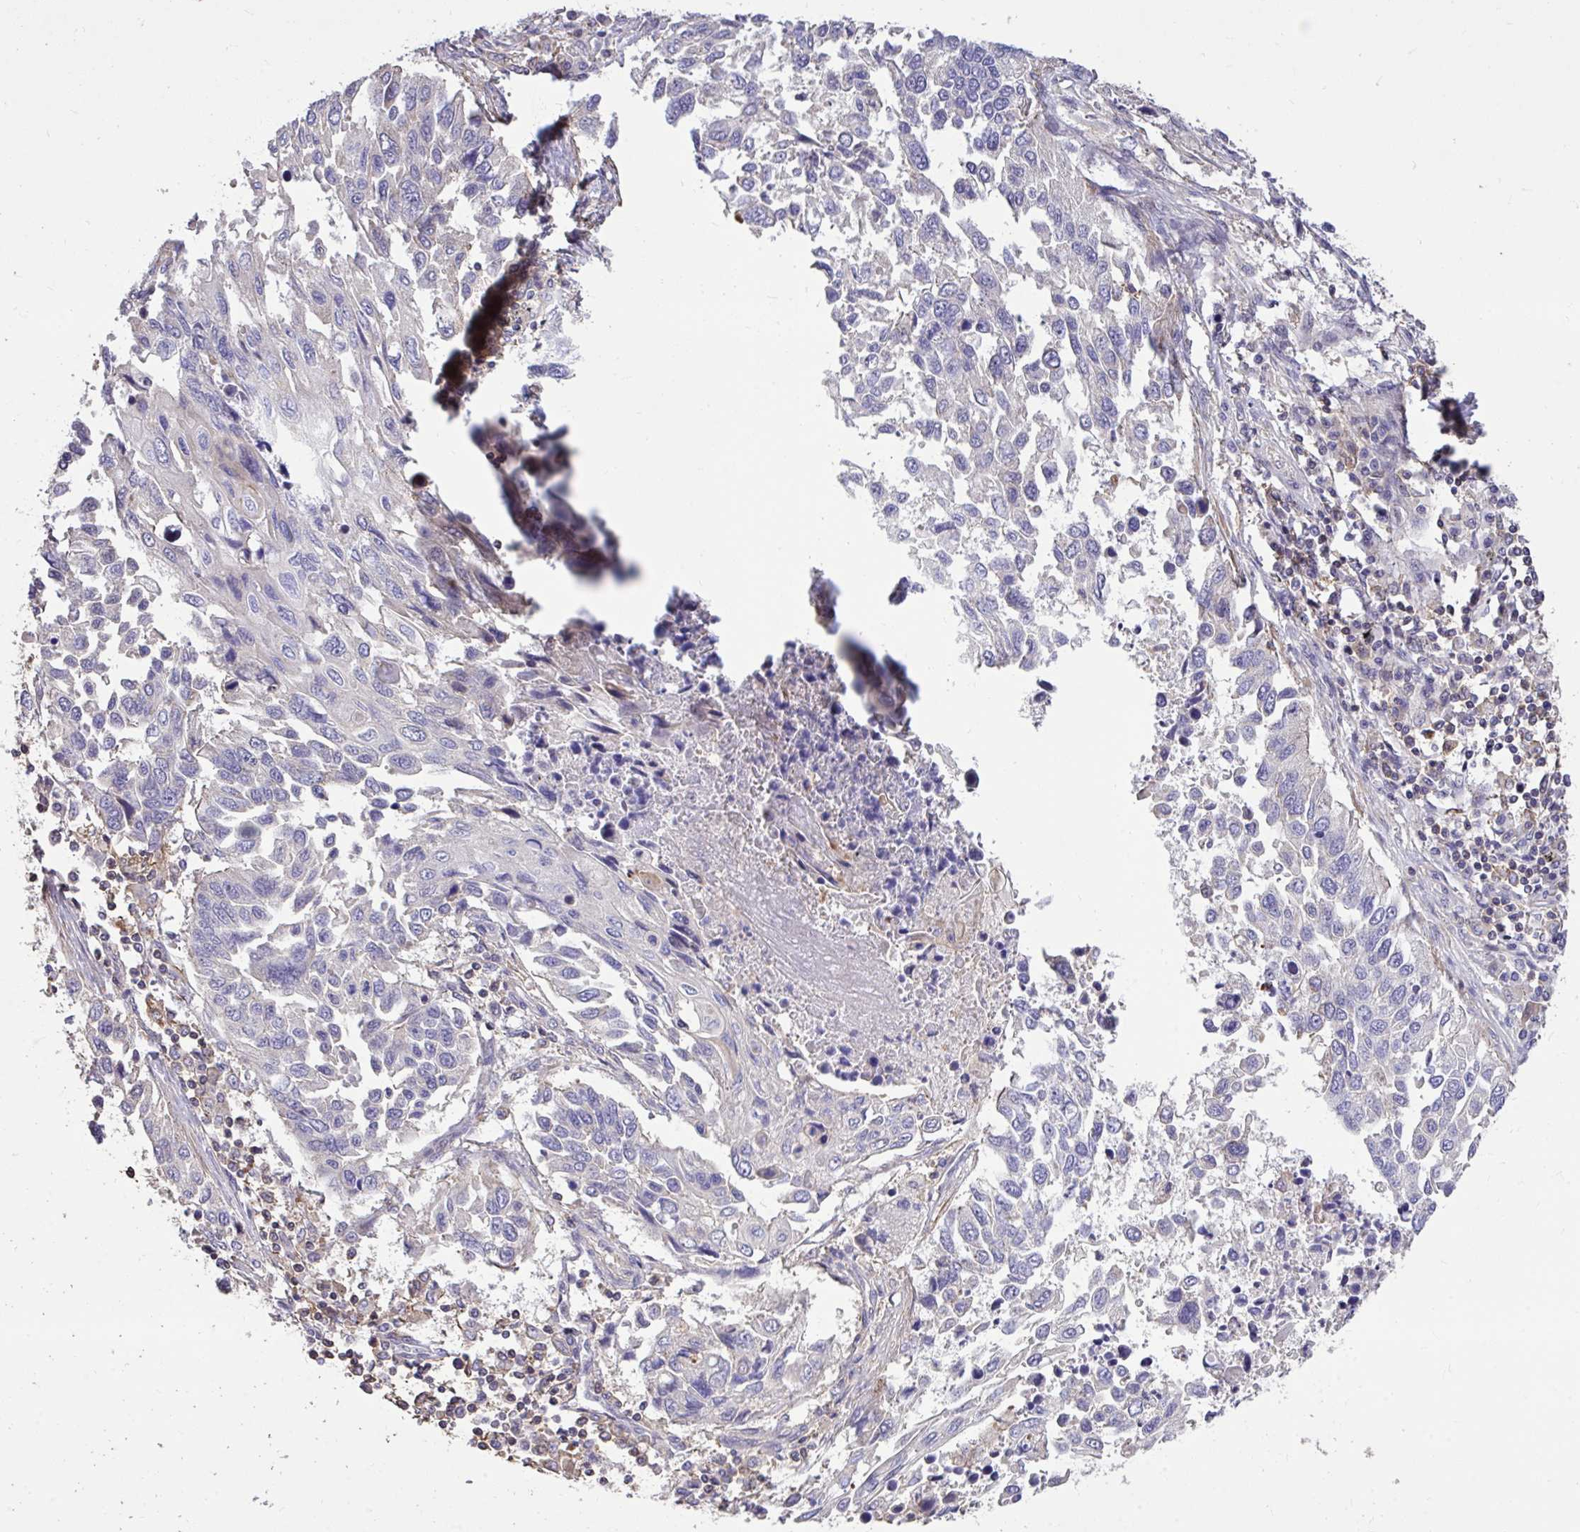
{"staining": {"intensity": "negative", "quantity": "none", "location": "none"}, "tissue": "lung cancer", "cell_type": "Tumor cells", "image_type": "cancer", "snomed": [{"axis": "morphology", "description": "Squamous cell carcinoma, NOS"}, {"axis": "topography", "description": "Lung"}], "caption": "The photomicrograph exhibits no significant positivity in tumor cells of lung cancer. Brightfield microscopy of IHC stained with DAB (3,3'-diaminobenzidine) (brown) and hematoxylin (blue), captured at high magnification.", "gene": "IGFL2", "patient": {"sex": "male", "age": 62}}